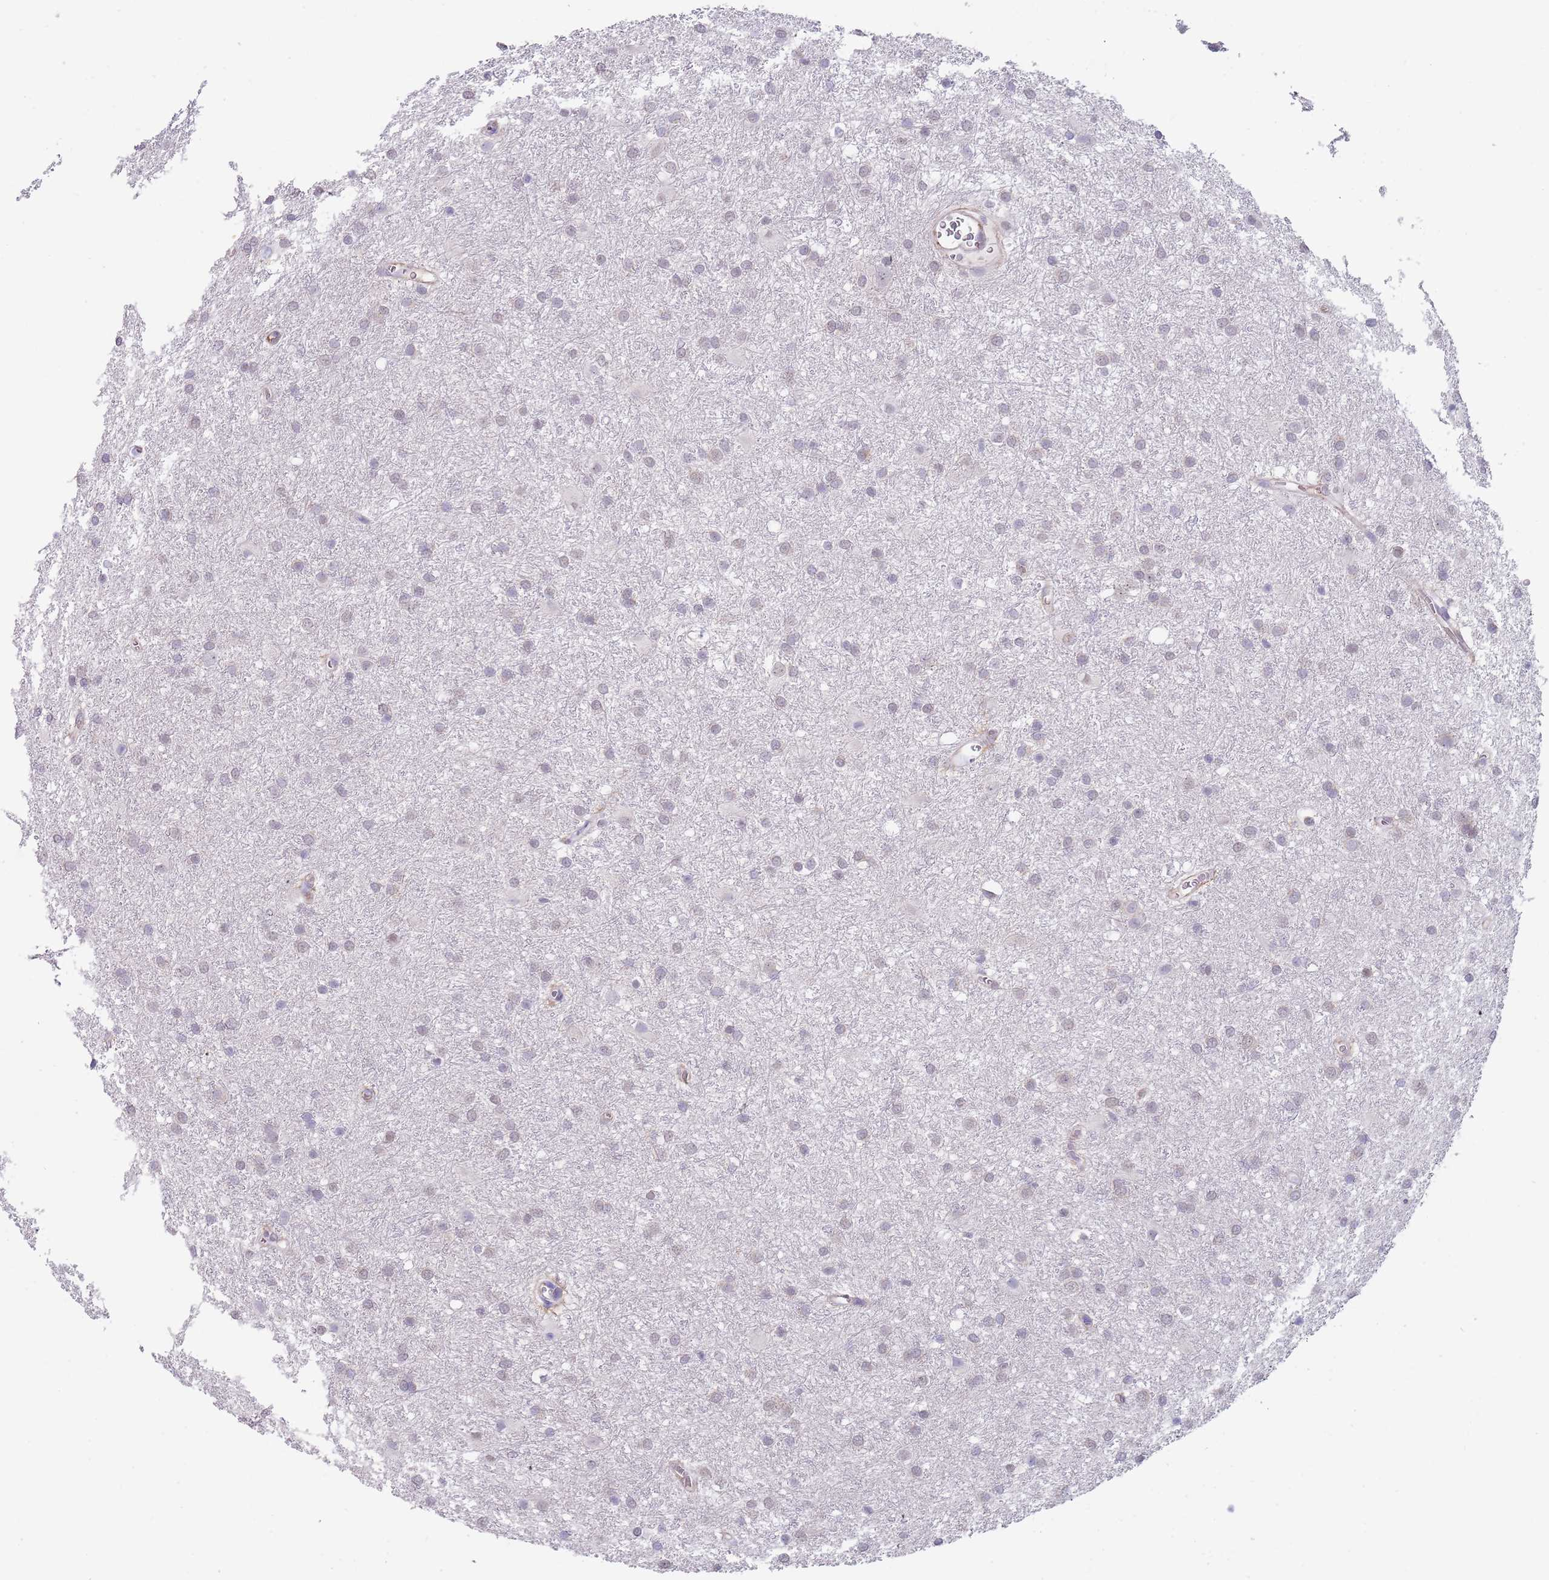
{"staining": {"intensity": "negative", "quantity": "none", "location": "none"}, "tissue": "glioma", "cell_type": "Tumor cells", "image_type": "cancer", "snomed": [{"axis": "morphology", "description": "Glioma, malignant, High grade"}, {"axis": "topography", "description": "Brain"}], "caption": "Tumor cells show no significant positivity in malignant glioma (high-grade).", "gene": "TNRC6C", "patient": {"sex": "female", "age": 50}}